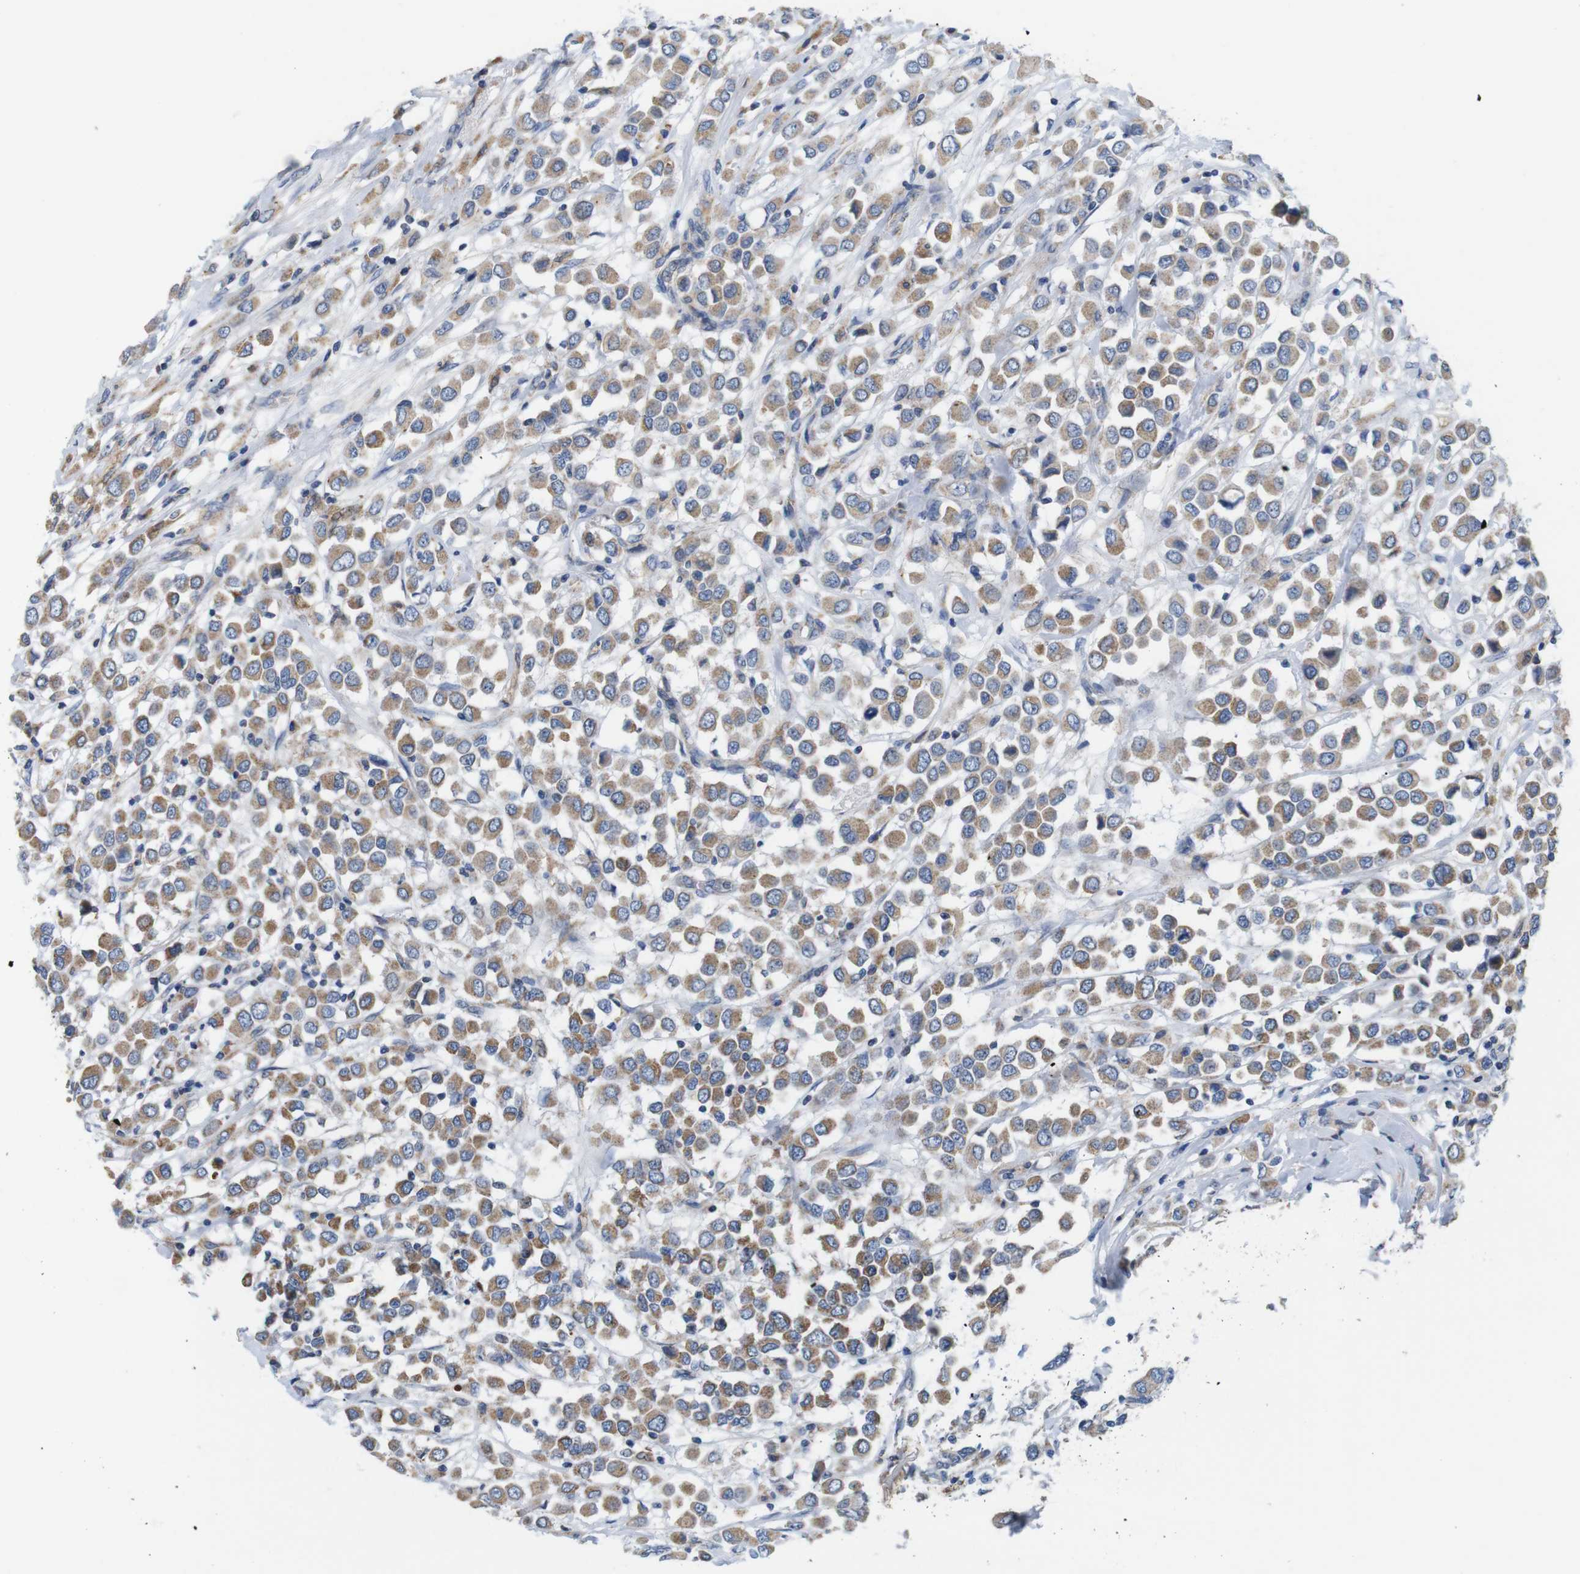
{"staining": {"intensity": "moderate", "quantity": ">75%", "location": "cytoplasmic/membranous"}, "tissue": "breast cancer", "cell_type": "Tumor cells", "image_type": "cancer", "snomed": [{"axis": "morphology", "description": "Duct carcinoma"}, {"axis": "topography", "description": "Breast"}], "caption": "Invasive ductal carcinoma (breast) stained with immunohistochemistry (IHC) reveals moderate cytoplasmic/membranous staining in about >75% of tumor cells.", "gene": "F2RL1", "patient": {"sex": "female", "age": 61}}